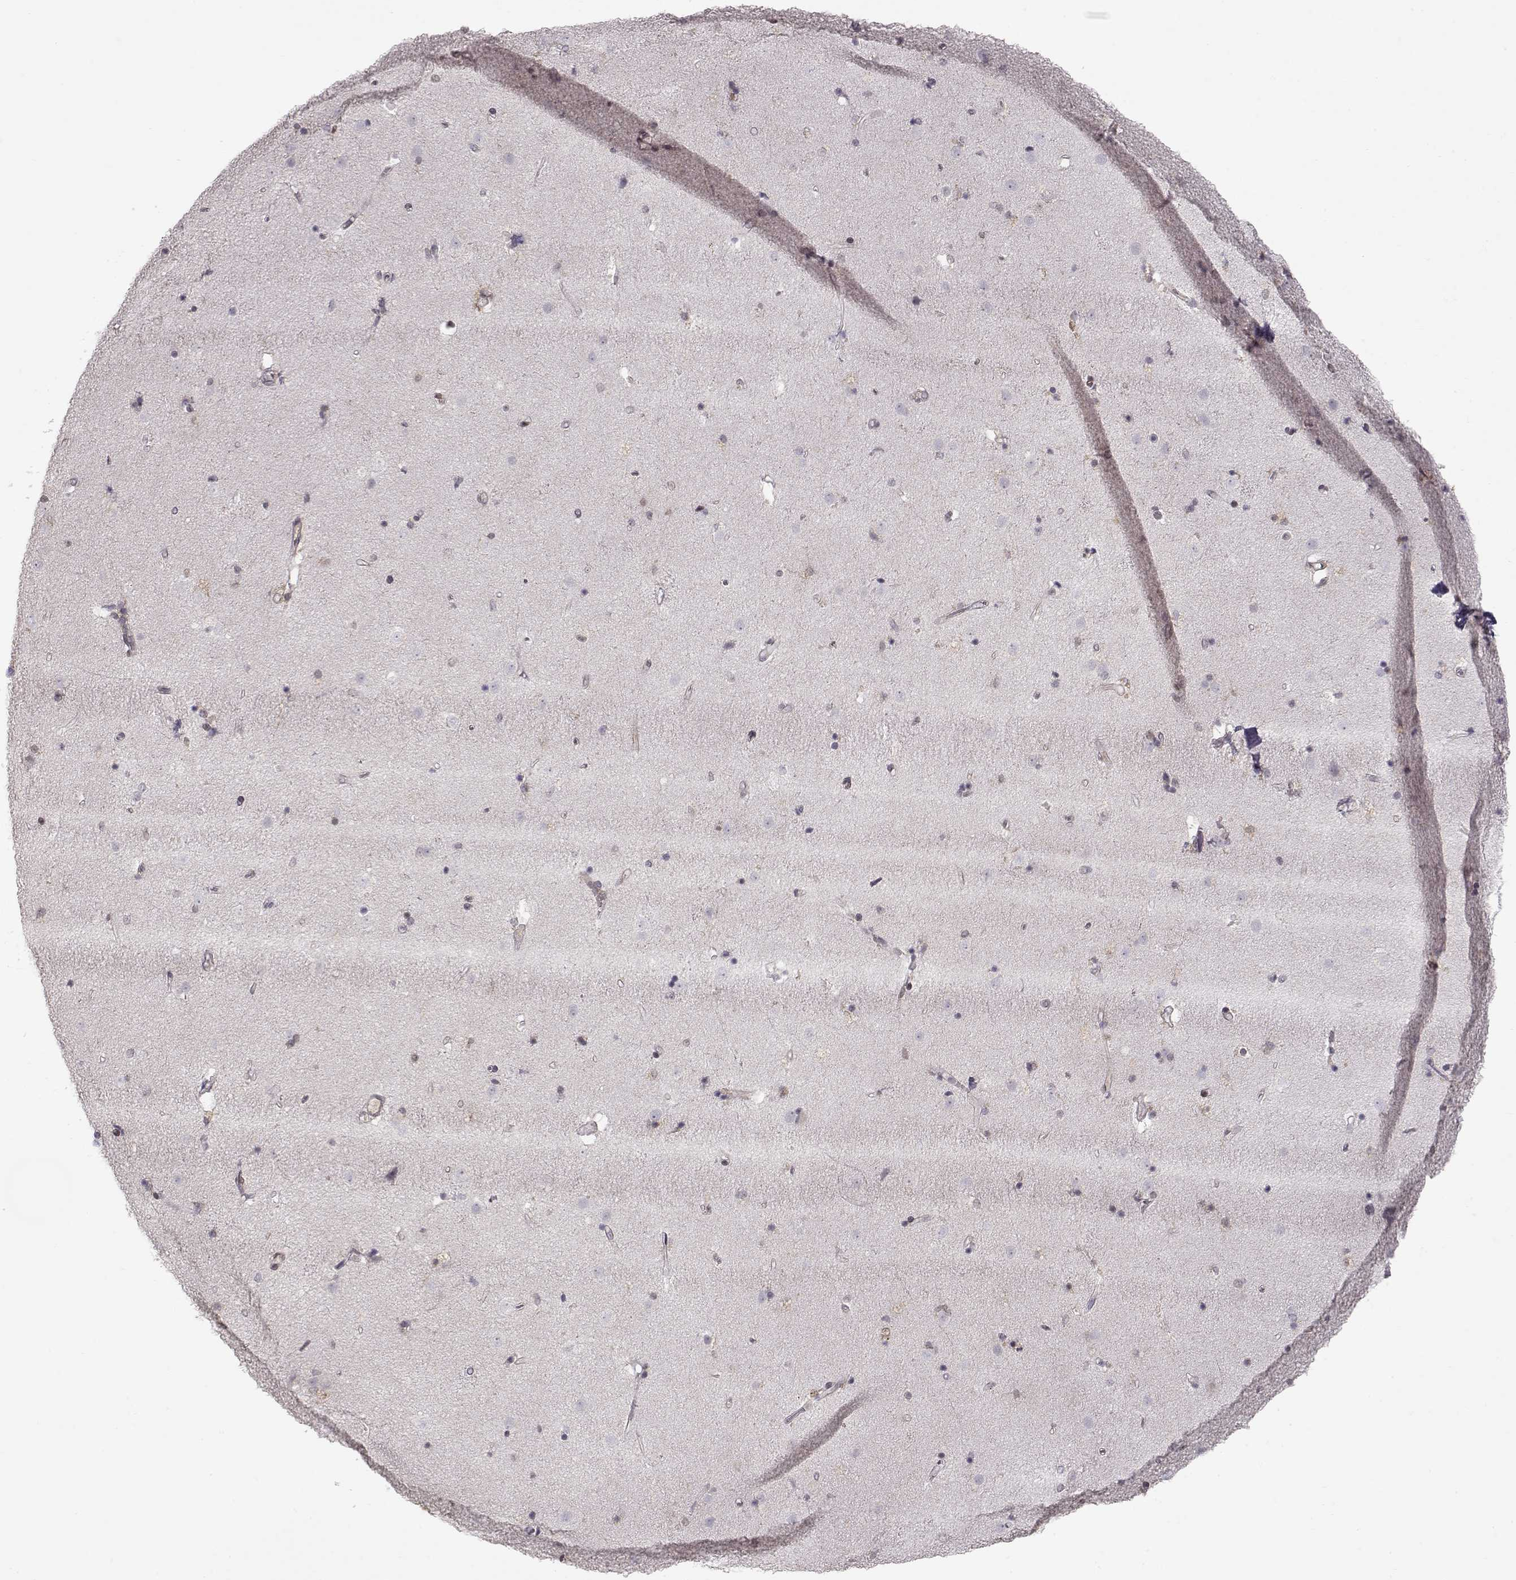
{"staining": {"intensity": "negative", "quantity": "none", "location": "none"}, "tissue": "caudate", "cell_type": "Glial cells", "image_type": "normal", "snomed": [{"axis": "morphology", "description": "Normal tissue, NOS"}, {"axis": "topography", "description": "Lateral ventricle wall"}], "caption": "This is an immunohistochemistry (IHC) histopathology image of benign human caudate. There is no positivity in glial cells.", "gene": "CDK4", "patient": {"sex": "female", "age": 71}}